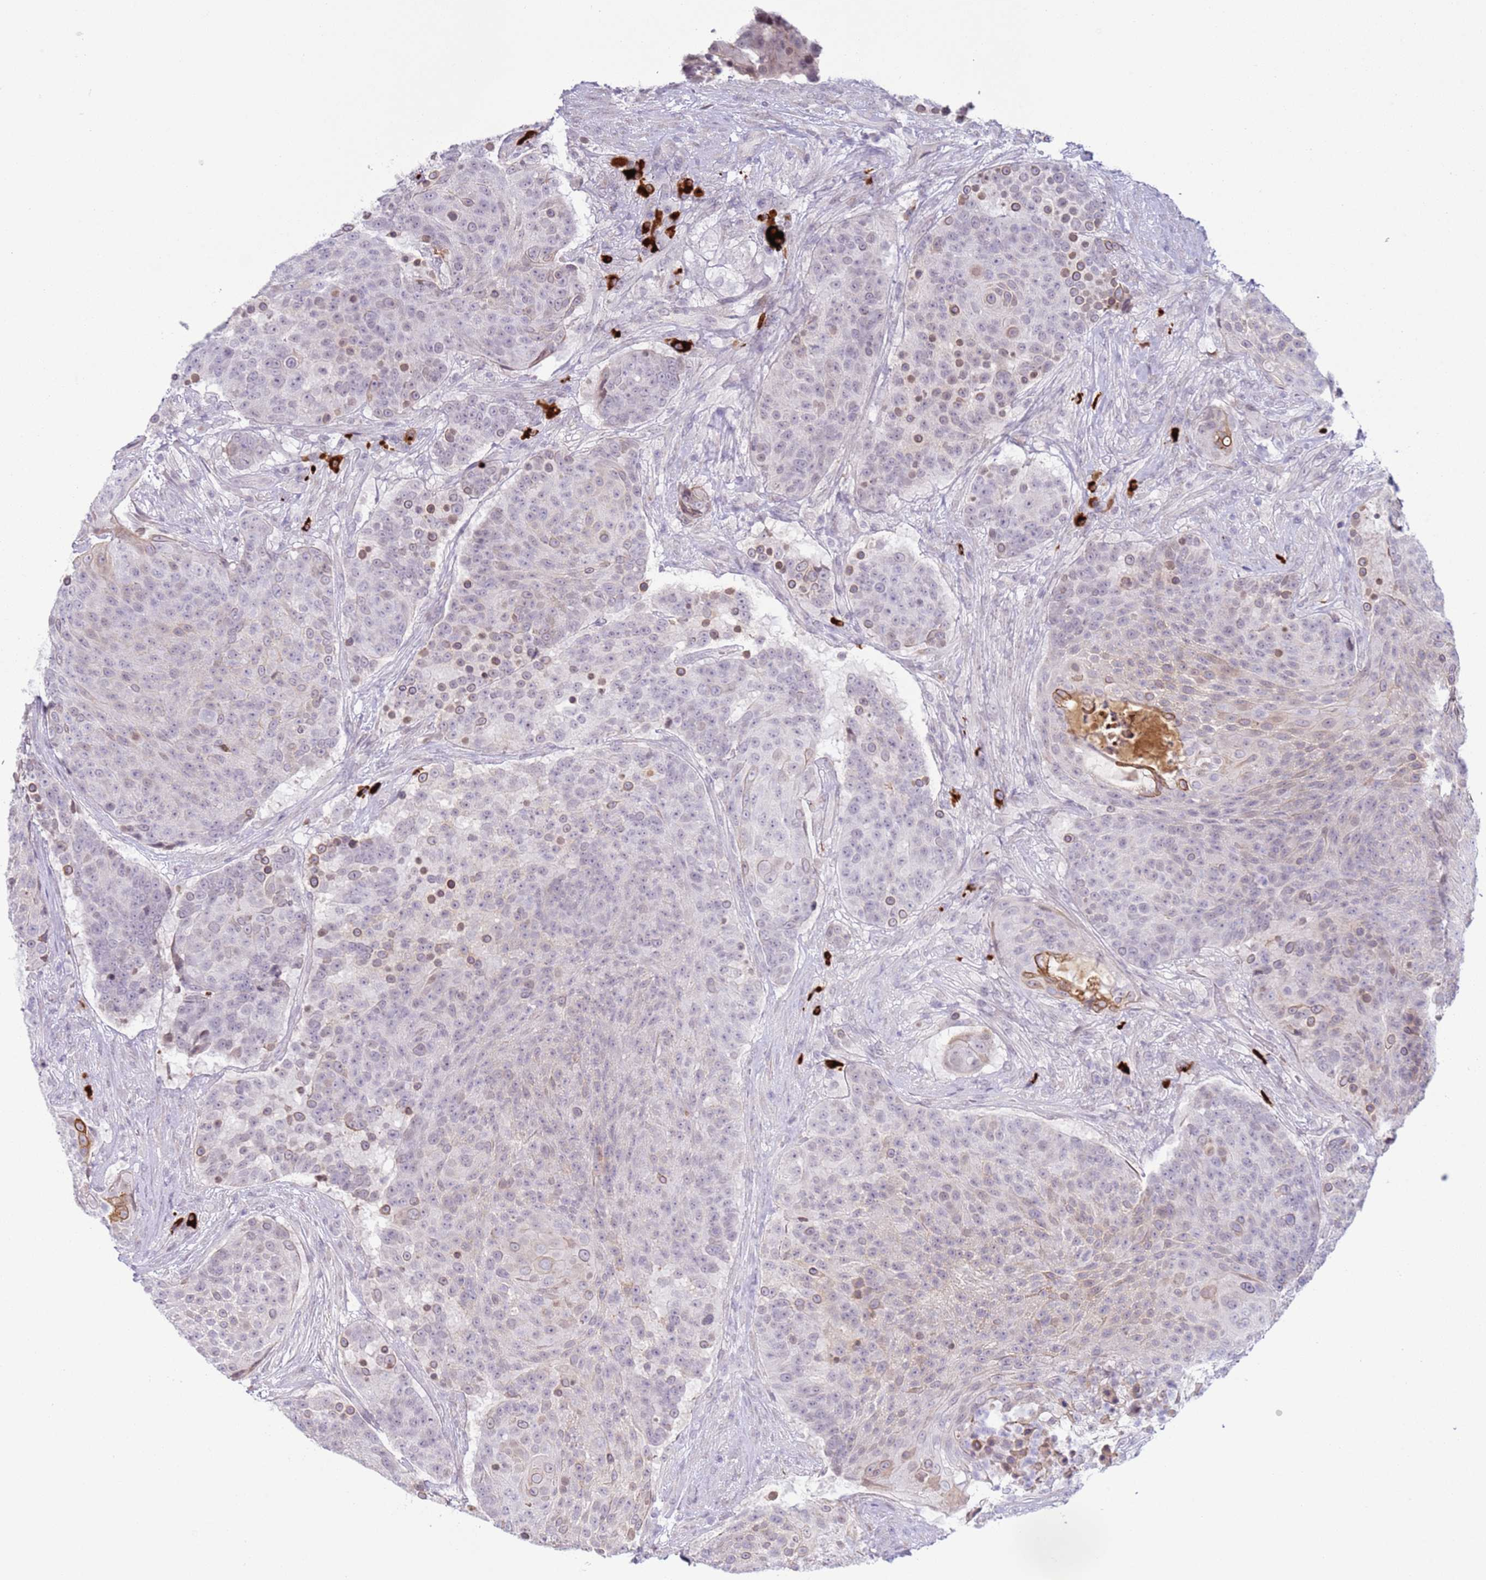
{"staining": {"intensity": "moderate", "quantity": "<25%", "location": "cytoplasmic/membranous"}, "tissue": "urothelial cancer", "cell_type": "Tumor cells", "image_type": "cancer", "snomed": [{"axis": "morphology", "description": "Urothelial carcinoma, High grade"}, {"axis": "topography", "description": "Urinary bladder"}], "caption": "DAB immunohistochemical staining of human urothelial carcinoma (high-grade) demonstrates moderate cytoplasmic/membranous protein staining in approximately <25% of tumor cells. Nuclei are stained in blue.", "gene": "NPAP1", "patient": {"sex": "female", "age": 63}}